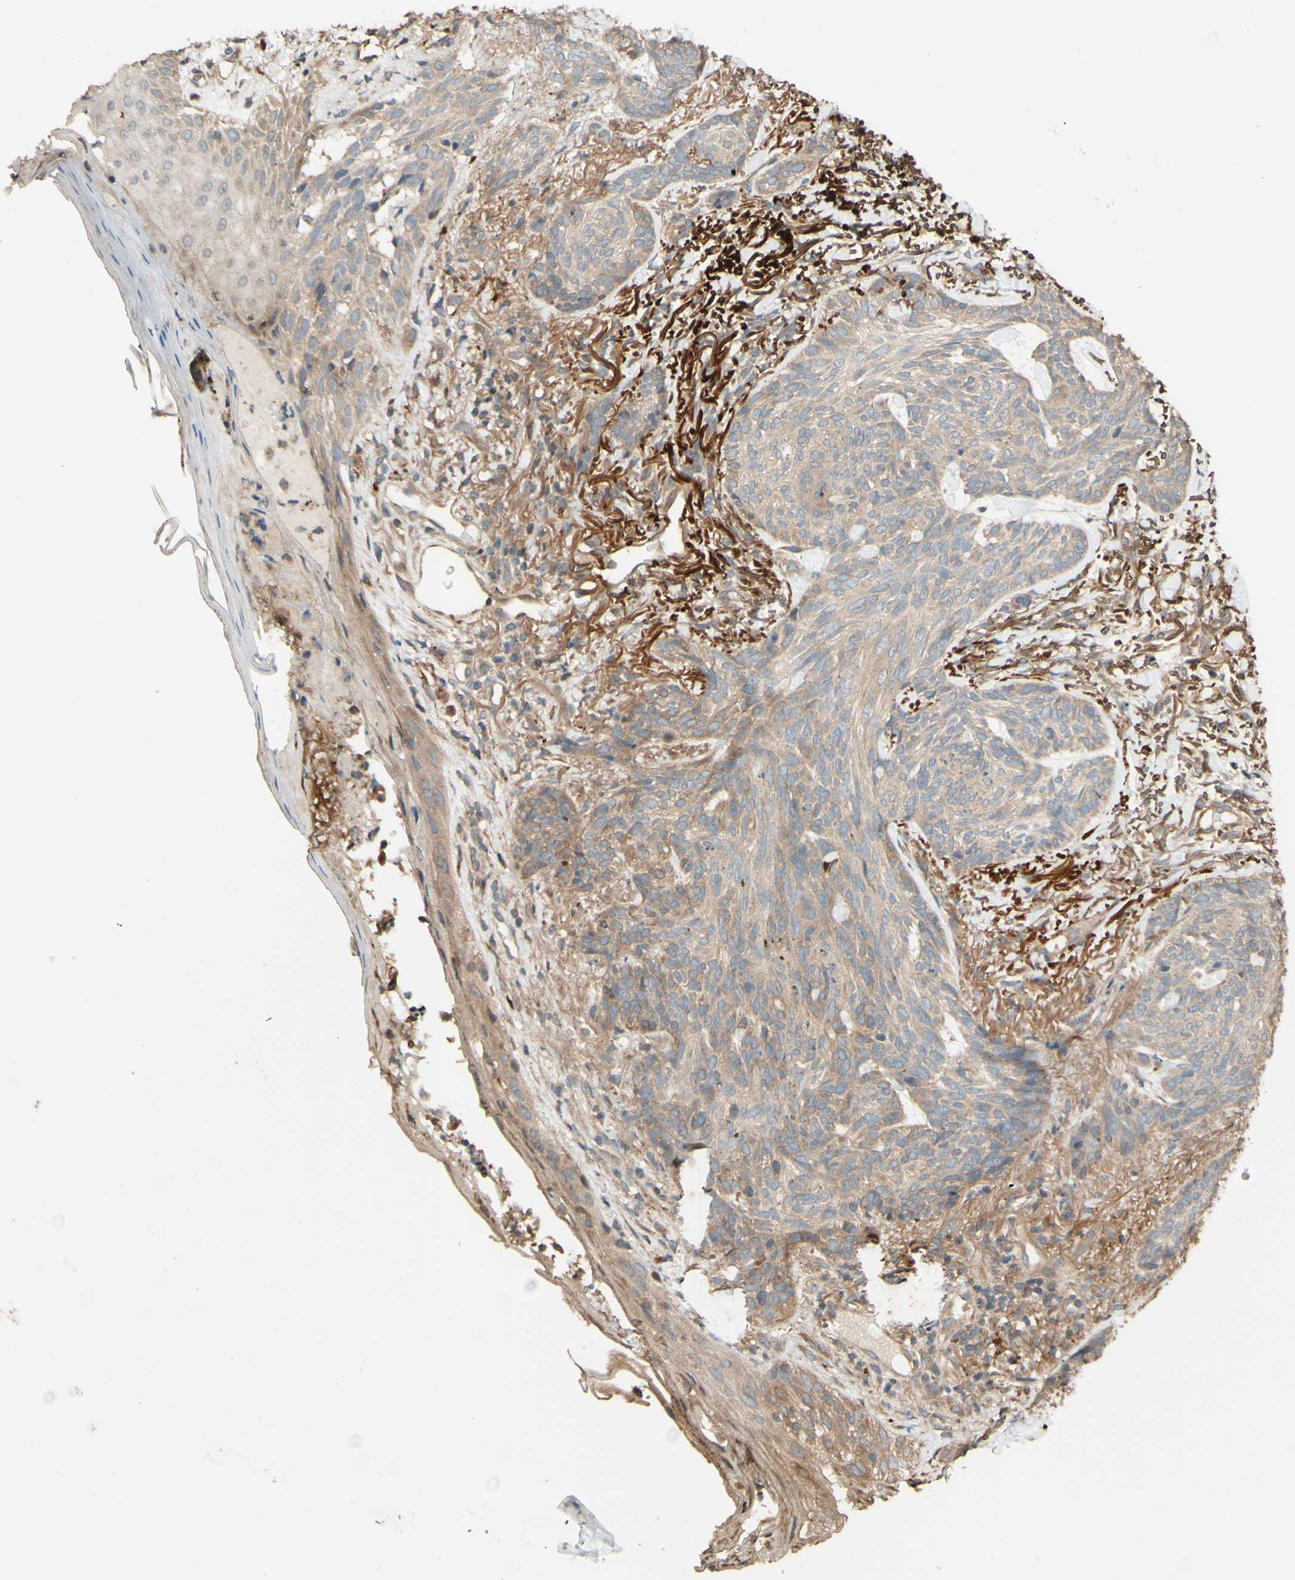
{"staining": {"intensity": "weak", "quantity": ">75%", "location": "cytoplasmic/membranous"}, "tissue": "skin cancer", "cell_type": "Tumor cells", "image_type": "cancer", "snomed": [{"axis": "morphology", "description": "Basal cell carcinoma"}, {"axis": "topography", "description": "Skin"}], "caption": "A brown stain labels weak cytoplasmic/membranous positivity of a protein in skin cancer tumor cells.", "gene": "RNF19A", "patient": {"sex": "male", "age": 43}}